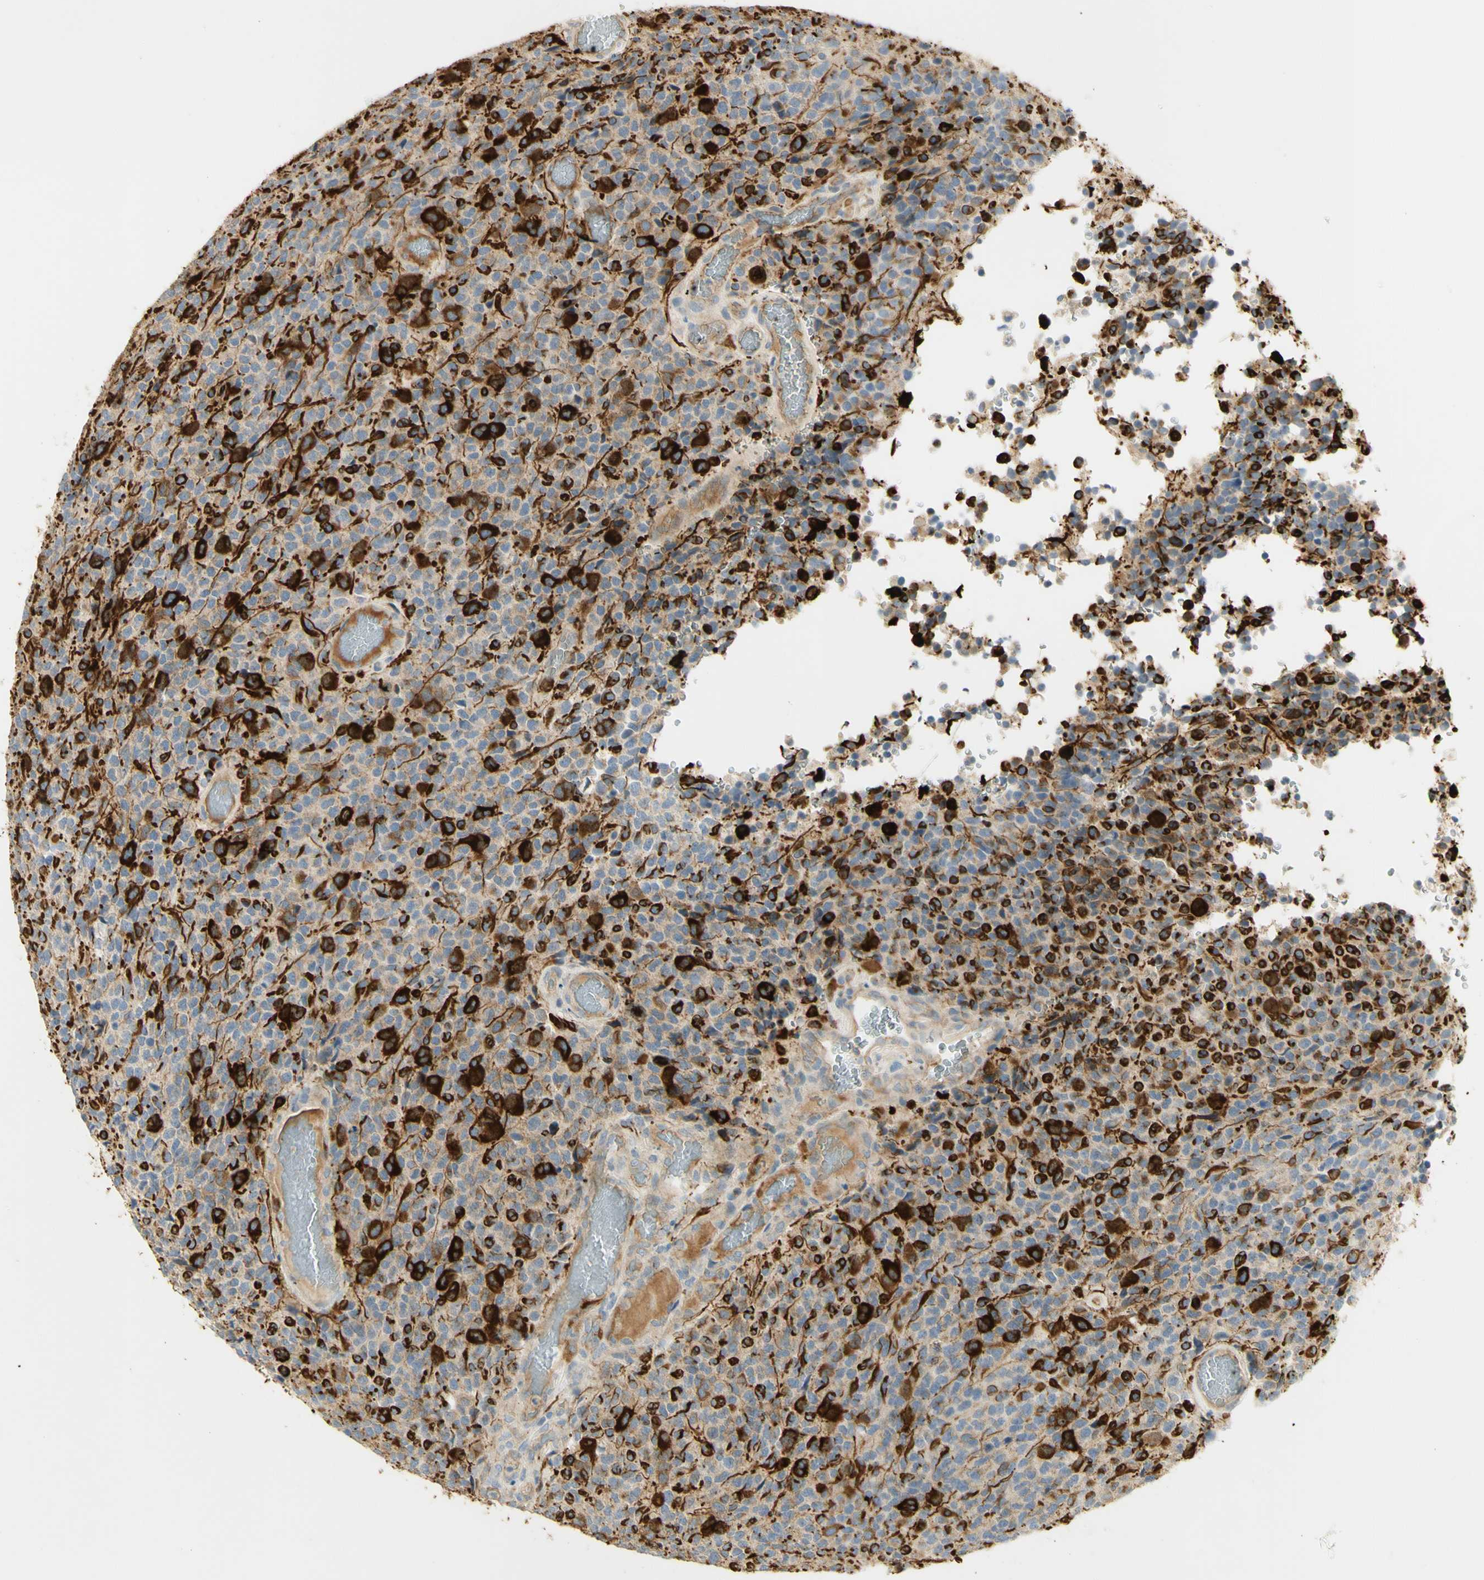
{"staining": {"intensity": "strong", "quantity": "25%-75%", "location": "cytoplasmic/membranous"}, "tissue": "glioma", "cell_type": "Tumor cells", "image_type": "cancer", "snomed": [{"axis": "morphology", "description": "Glioma, malignant, High grade"}, {"axis": "topography", "description": "pancreas cauda"}], "caption": "Immunohistochemistry image of human glioma stained for a protein (brown), which displays high levels of strong cytoplasmic/membranous staining in about 25%-75% of tumor cells.", "gene": "KIF11", "patient": {"sex": "male", "age": 60}}